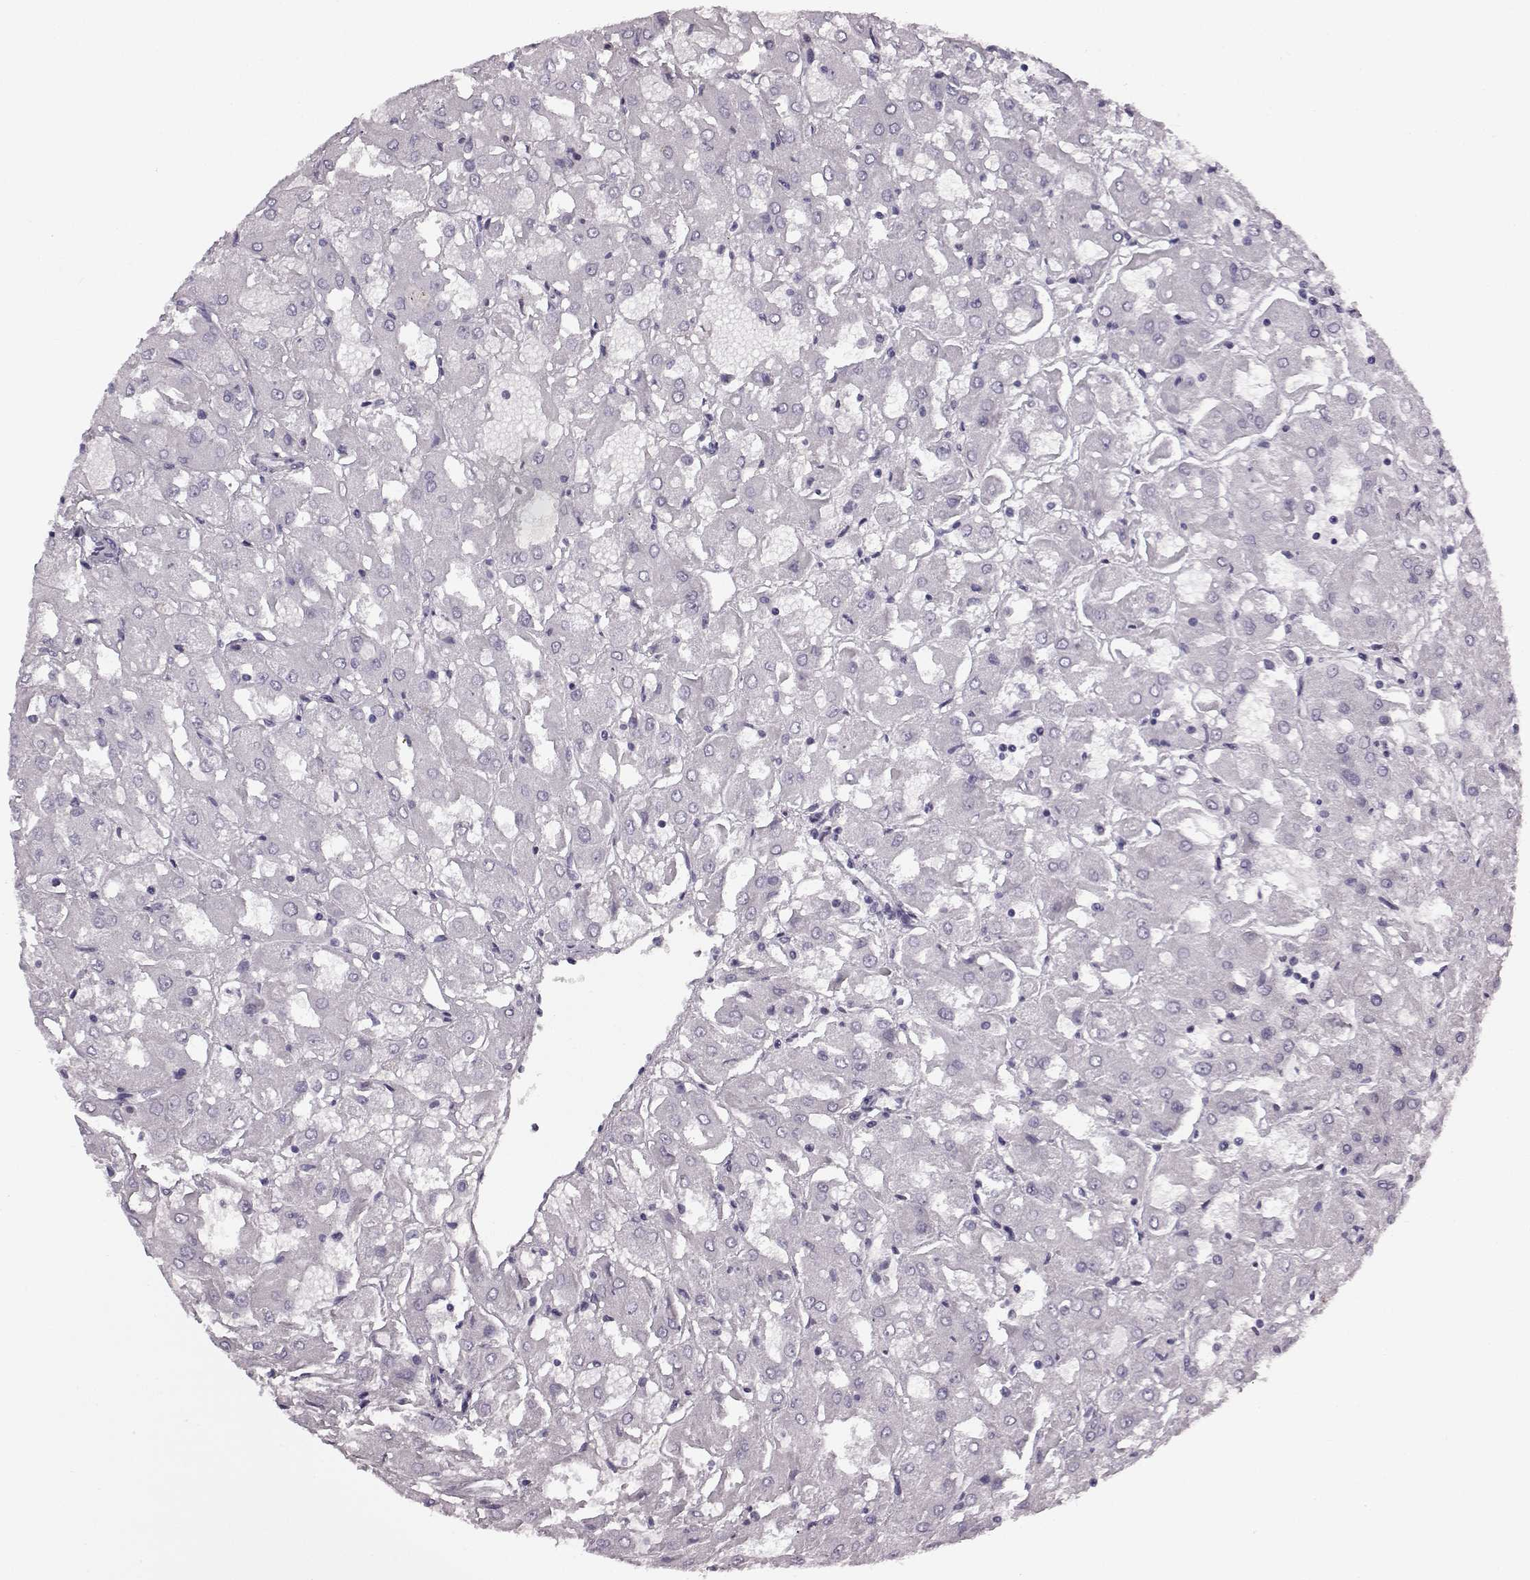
{"staining": {"intensity": "negative", "quantity": "none", "location": "none"}, "tissue": "renal cancer", "cell_type": "Tumor cells", "image_type": "cancer", "snomed": [{"axis": "morphology", "description": "Adenocarcinoma, NOS"}, {"axis": "topography", "description": "Kidney"}], "caption": "DAB (3,3'-diaminobenzidine) immunohistochemical staining of human renal adenocarcinoma exhibits no significant positivity in tumor cells. (DAB IHC visualized using brightfield microscopy, high magnification).", "gene": "JSRP1", "patient": {"sex": "male", "age": 72}}